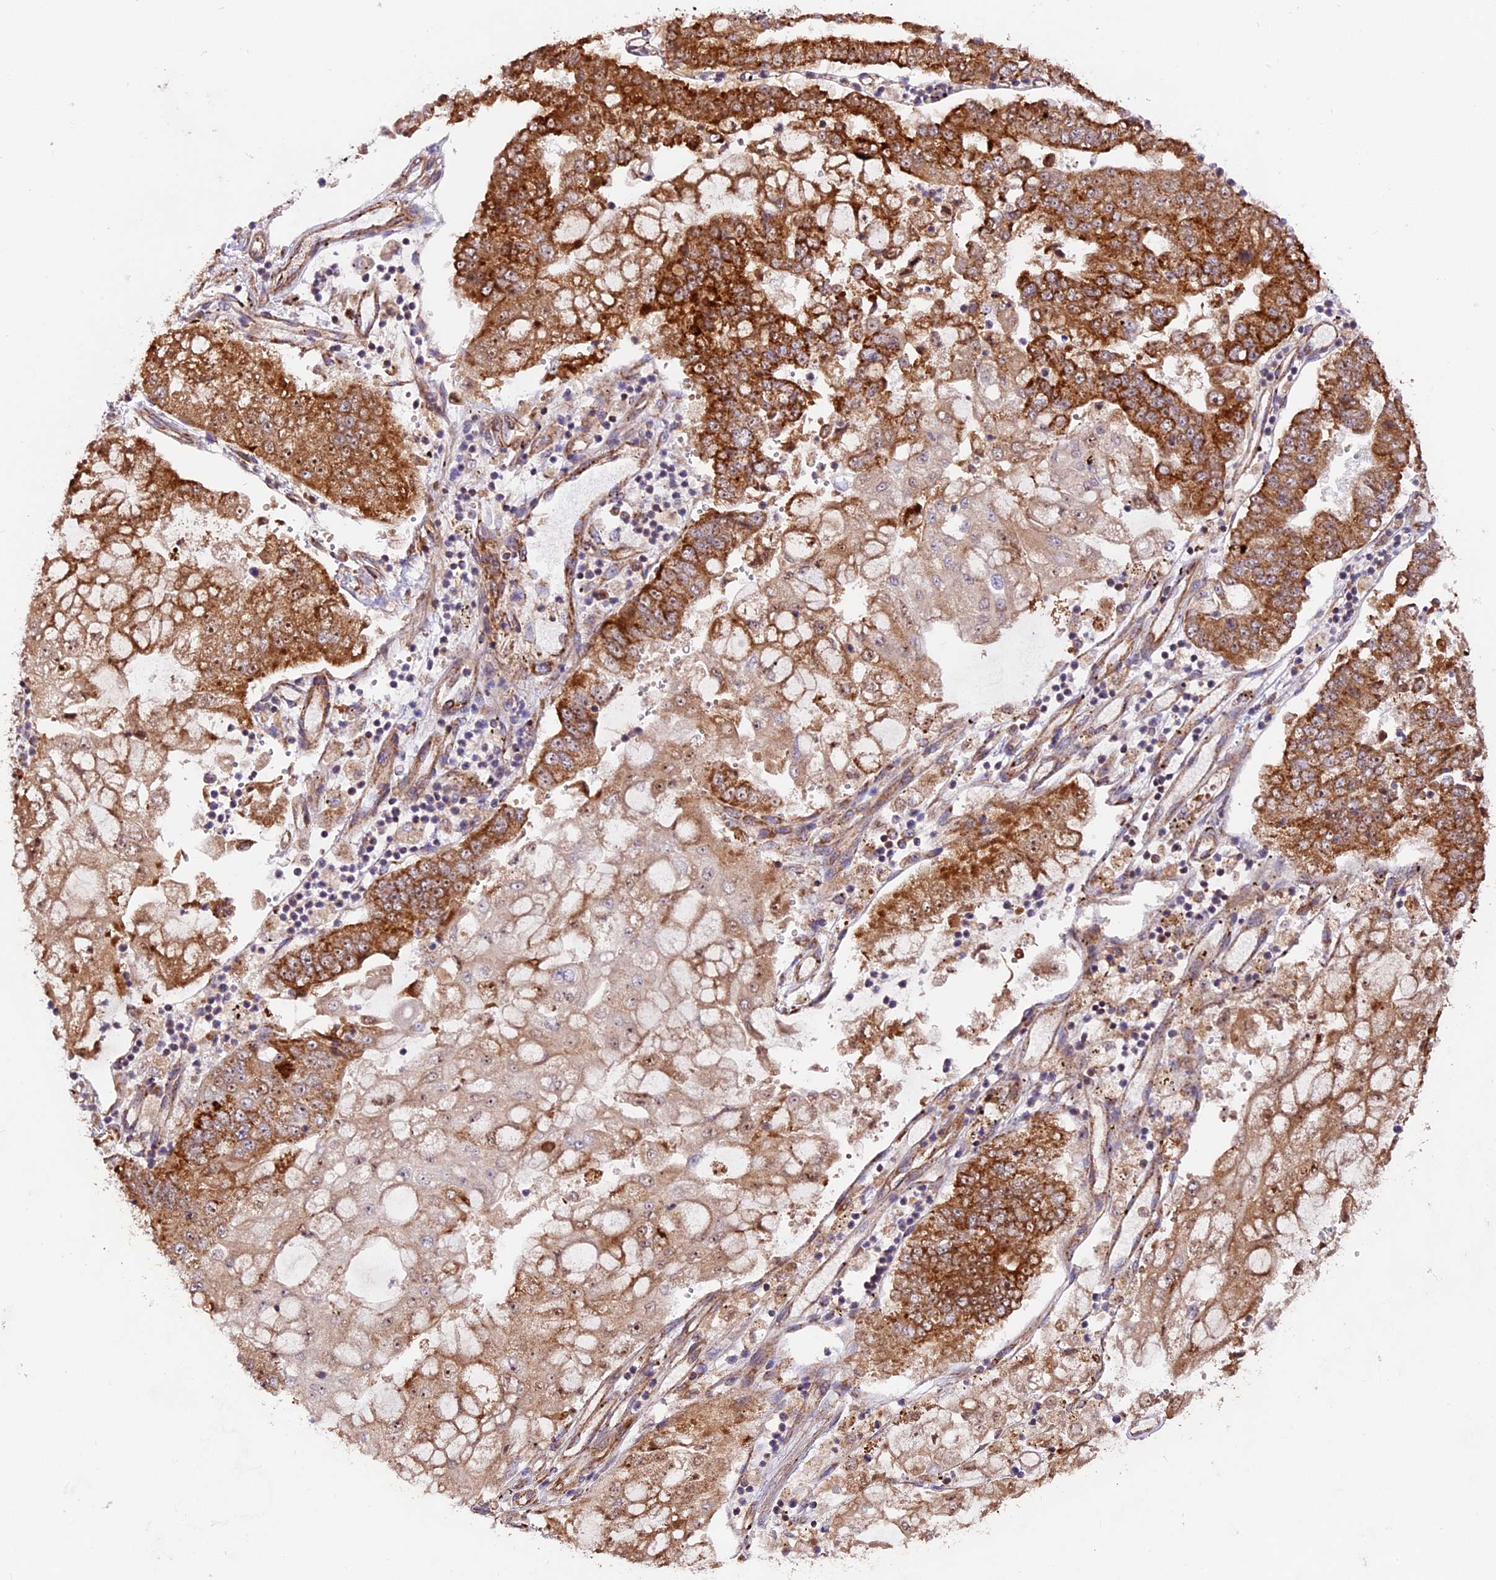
{"staining": {"intensity": "strong", "quantity": "25%-75%", "location": "cytoplasmic/membranous"}, "tissue": "stomach cancer", "cell_type": "Tumor cells", "image_type": "cancer", "snomed": [{"axis": "morphology", "description": "Adenocarcinoma, NOS"}, {"axis": "topography", "description": "Stomach"}], "caption": "Immunohistochemical staining of stomach cancer (adenocarcinoma) displays strong cytoplasmic/membranous protein expression in approximately 25%-75% of tumor cells.", "gene": "NDUFA8", "patient": {"sex": "male", "age": 76}}